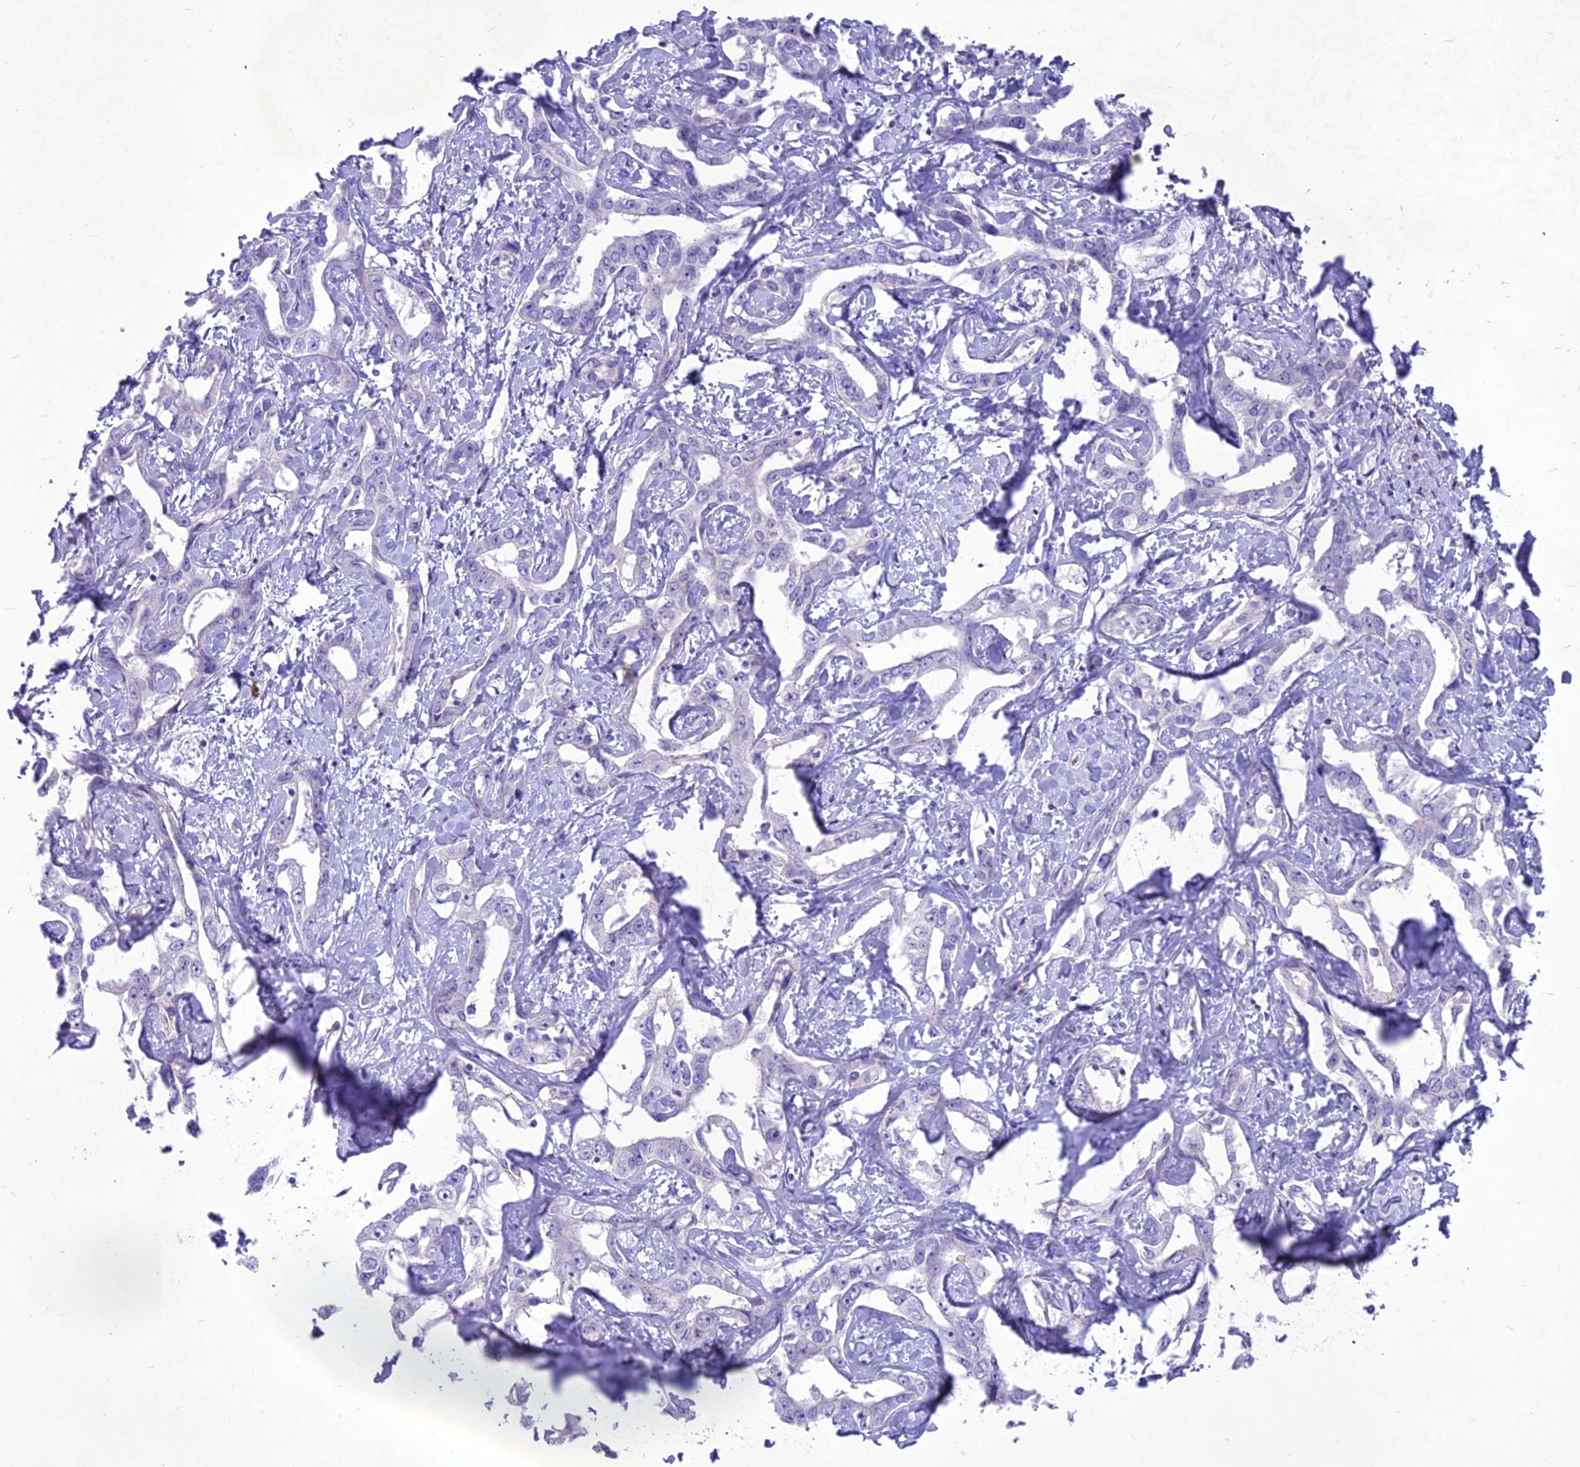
{"staining": {"intensity": "negative", "quantity": "none", "location": "none"}, "tissue": "liver cancer", "cell_type": "Tumor cells", "image_type": "cancer", "snomed": [{"axis": "morphology", "description": "Cholangiocarcinoma"}, {"axis": "topography", "description": "Liver"}], "caption": "A histopathology image of human cholangiocarcinoma (liver) is negative for staining in tumor cells.", "gene": "IFT172", "patient": {"sex": "male", "age": 59}}